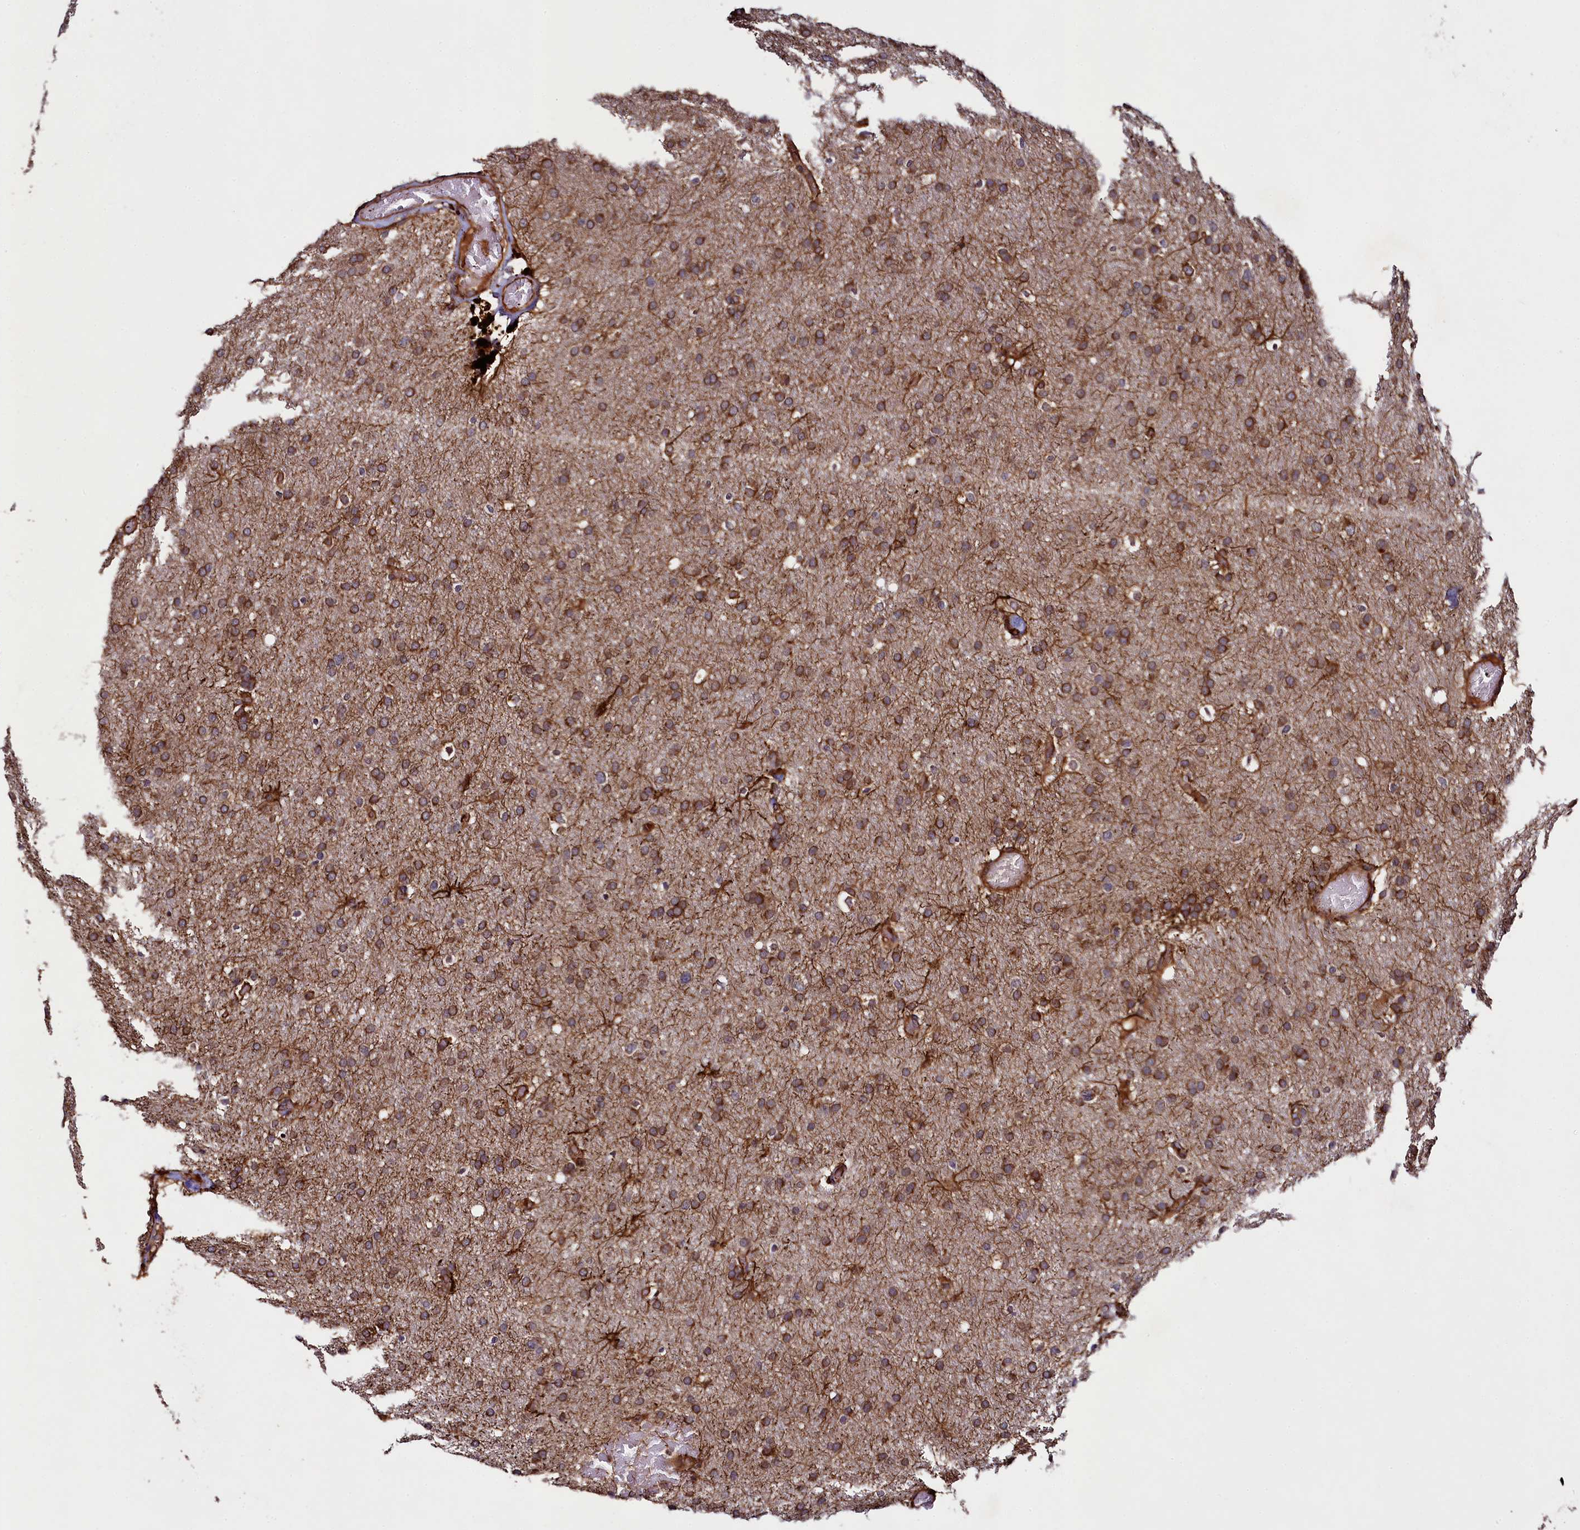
{"staining": {"intensity": "moderate", "quantity": ">75%", "location": "cytoplasmic/membranous"}, "tissue": "glioma", "cell_type": "Tumor cells", "image_type": "cancer", "snomed": [{"axis": "morphology", "description": "Glioma, malignant, High grade"}, {"axis": "topography", "description": "Cerebral cortex"}], "caption": "A brown stain labels moderate cytoplasmic/membranous positivity of a protein in human malignant glioma (high-grade) tumor cells.", "gene": "CCDC102A", "patient": {"sex": "female", "age": 36}}